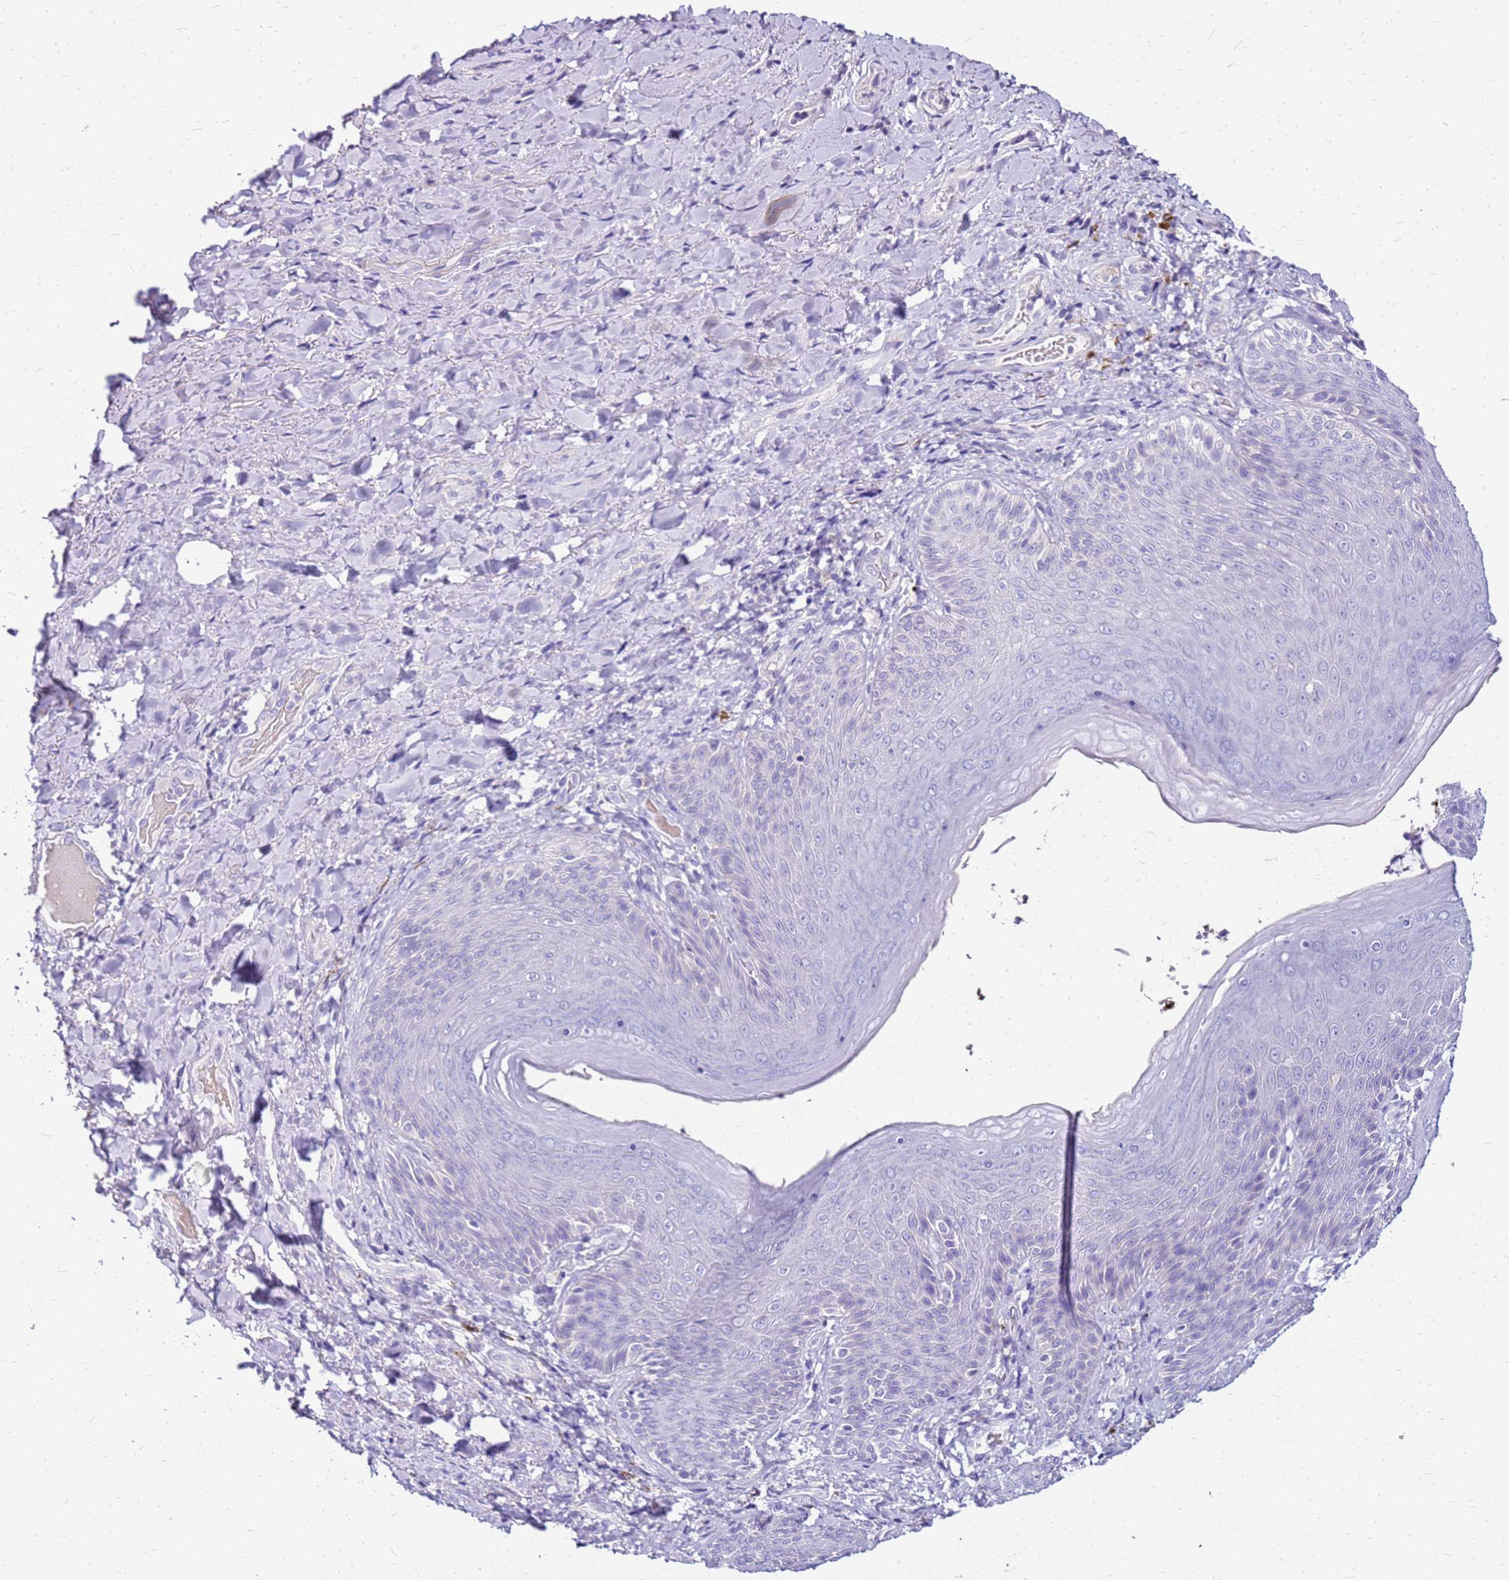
{"staining": {"intensity": "negative", "quantity": "none", "location": "none"}, "tissue": "skin", "cell_type": "Epidermal cells", "image_type": "normal", "snomed": [{"axis": "morphology", "description": "Normal tissue, NOS"}, {"axis": "topography", "description": "Anal"}], "caption": "Epidermal cells show no significant protein expression in normal skin. The staining is performed using DAB brown chromogen with nuclei counter-stained in using hematoxylin.", "gene": "DCDC2B", "patient": {"sex": "female", "age": 89}}